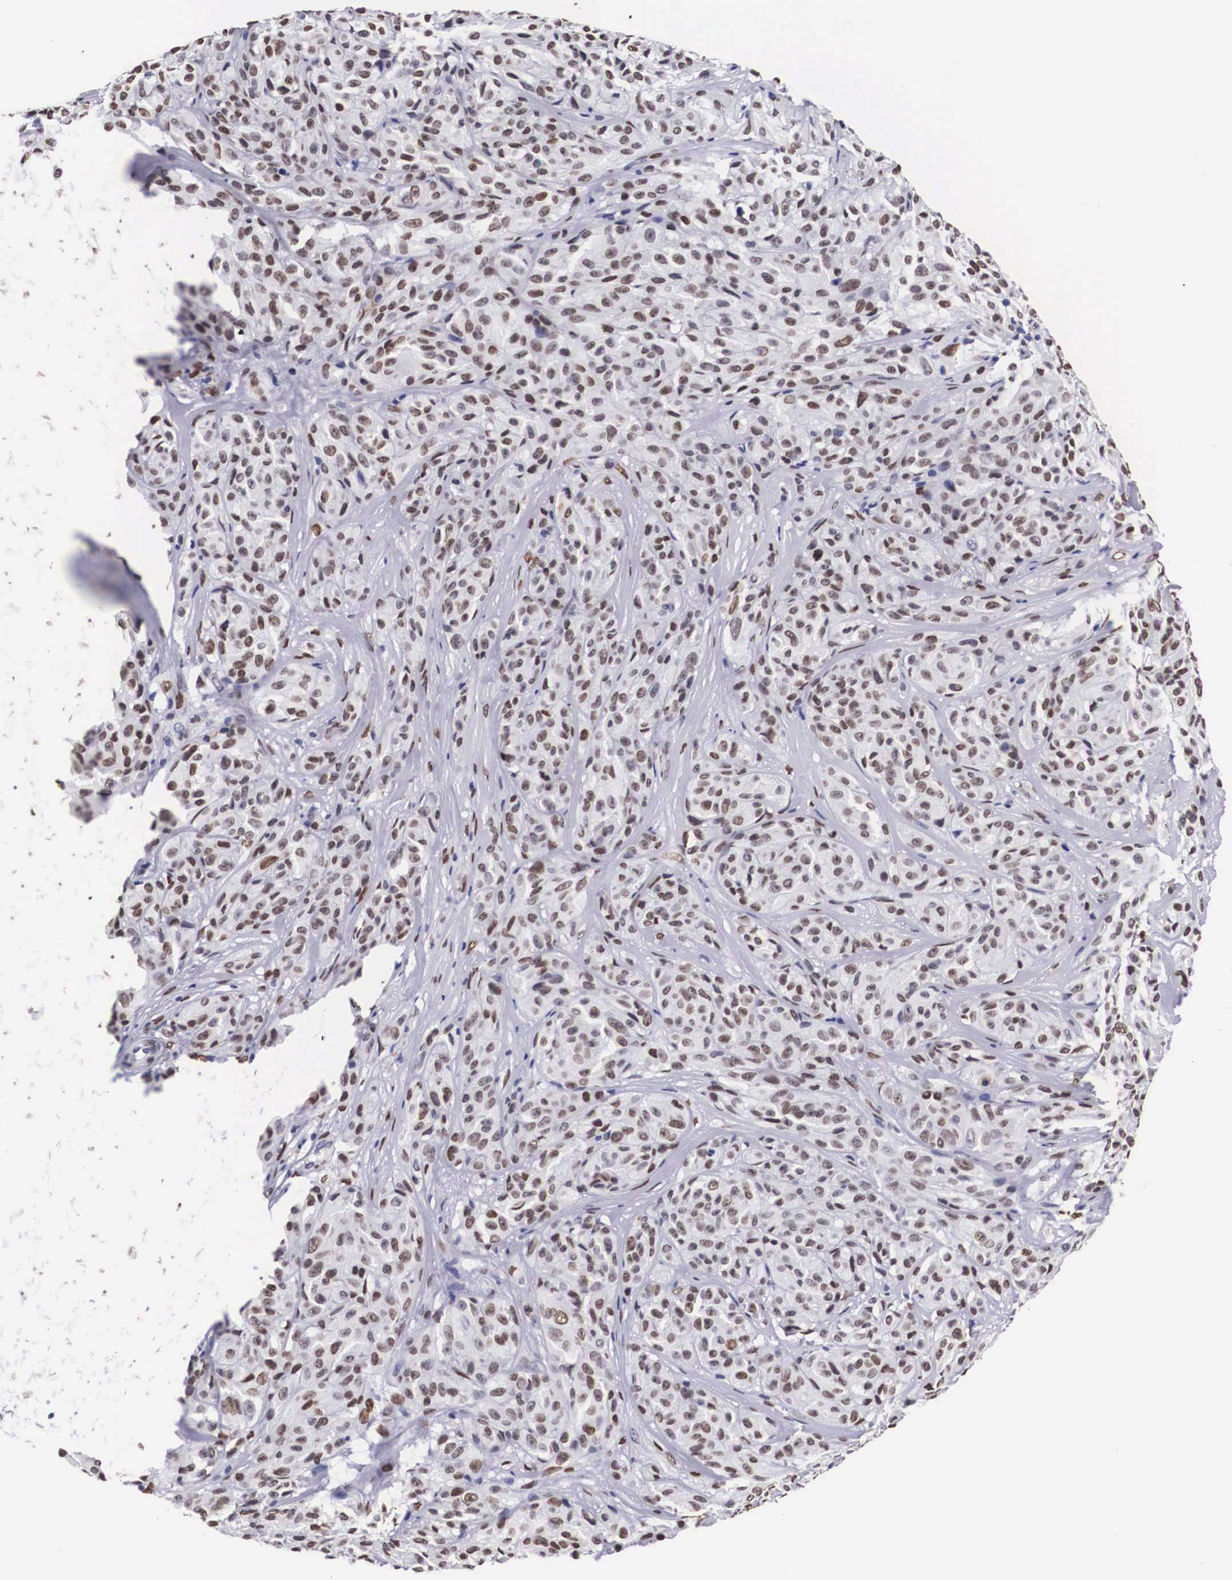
{"staining": {"intensity": "moderate", "quantity": ">75%", "location": "nuclear"}, "tissue": "melanoma", "cell_type": "Tumor cells", "image_type": "cancer", "snomed": [{"axis": "morphology", "description": "Malignant melanoma, NOS"}, {"axis": "topography", "description": "Skin"}], "caption": "DAB immunohistochemical staining of melanoma exhibits moderate nuclear protein positivity in approximately >75% of tumor cells.", "gene": "KHDRBS3", "patient": {"sex": "male", "age": 56}}